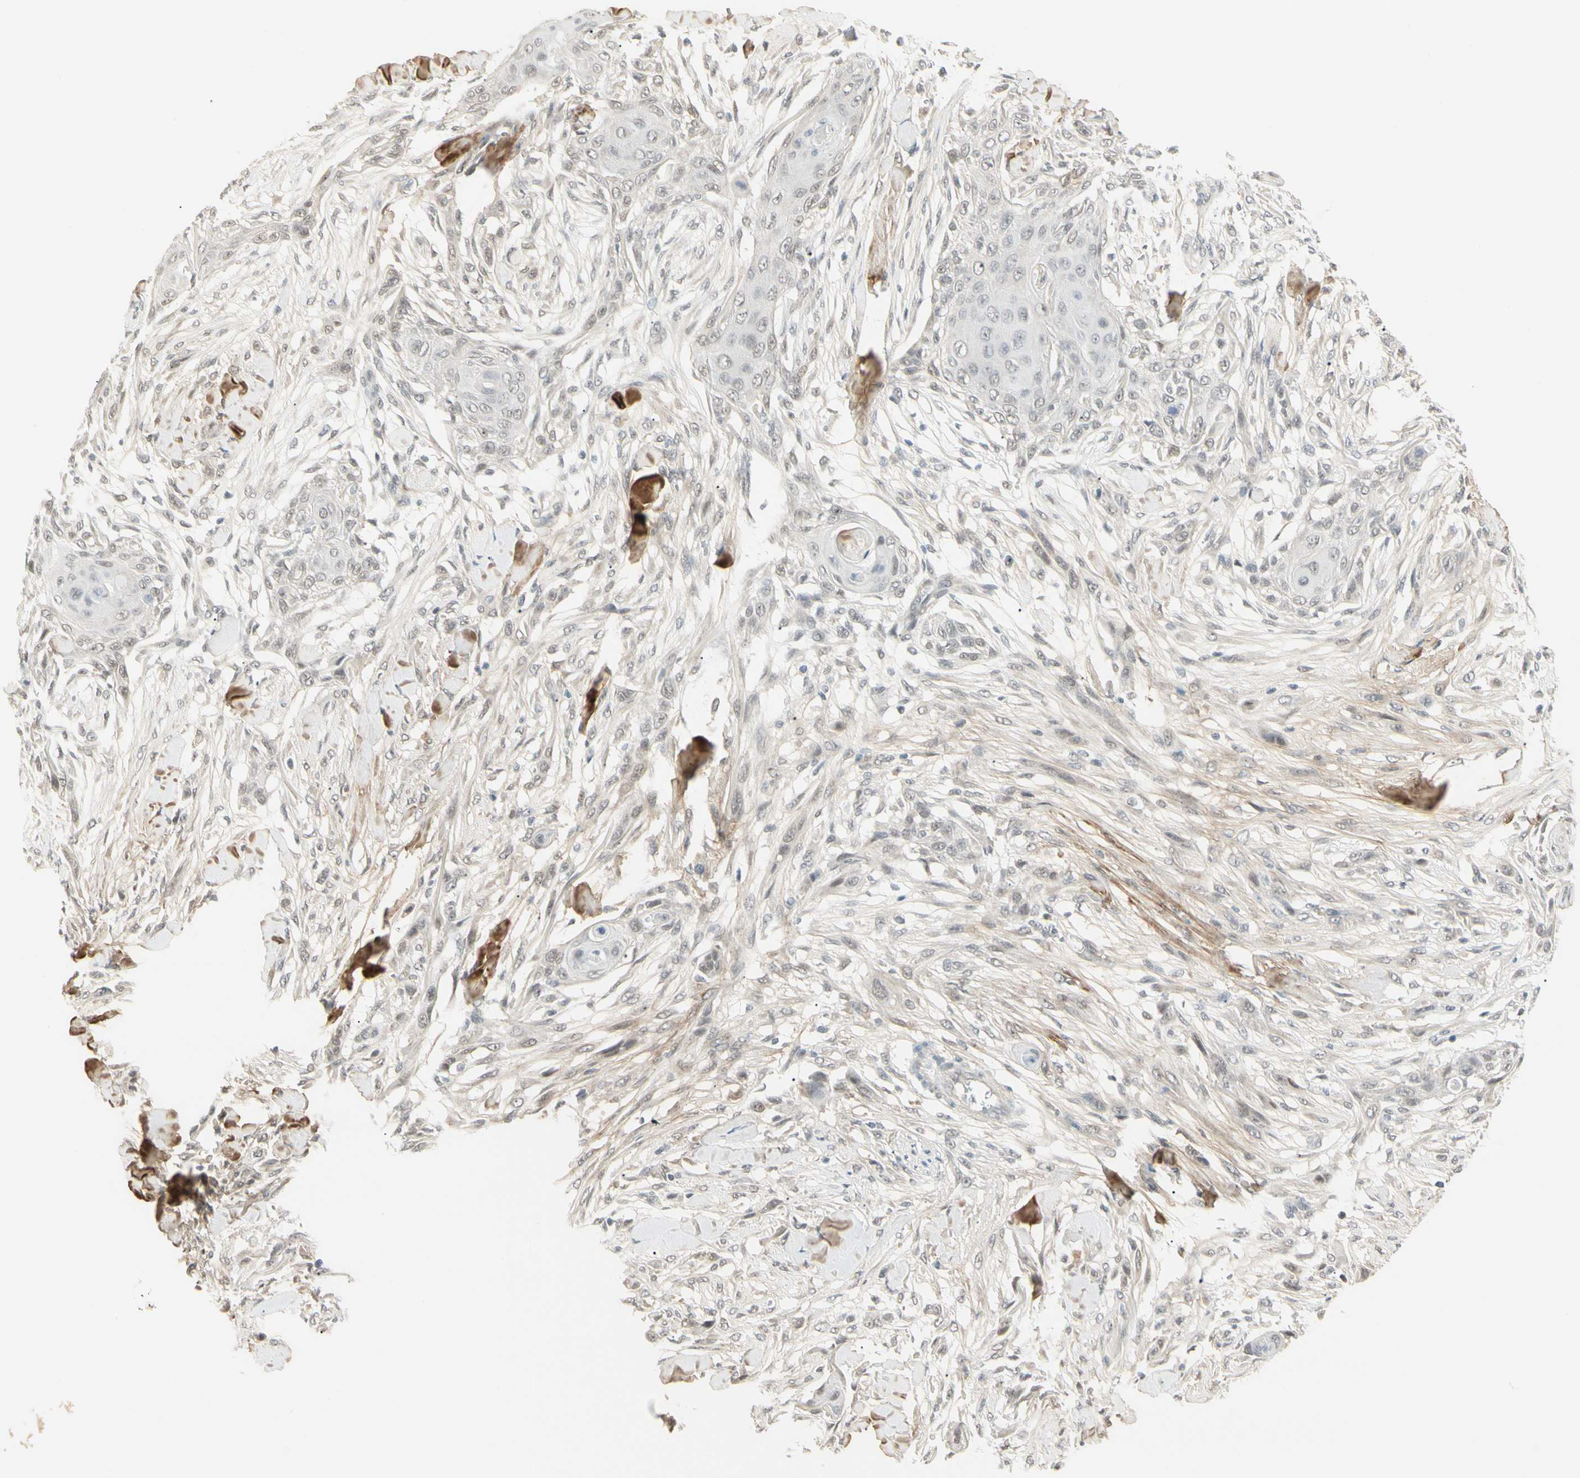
{"staining": {"intensity": "negative", "quantity": "none", "location": "none"}, "tissue": "skin cancer", "cell_type": "Tumor cells", "image_type": "cancer", "snomed": [{"axis": "morphology", "description": "Squamous cell carcinoma, NOS"}, {"axis": "topography", "description": "Skin"}], "caption": "There is no significant expression in tumor cells of skin squamous cell carcinoma. The staining is performed using DAB brown chromogen with nuclei counter-stained in using hematoxylin.", "gene": "ASPN", "patient": {"sex": "female", "age": 59}}